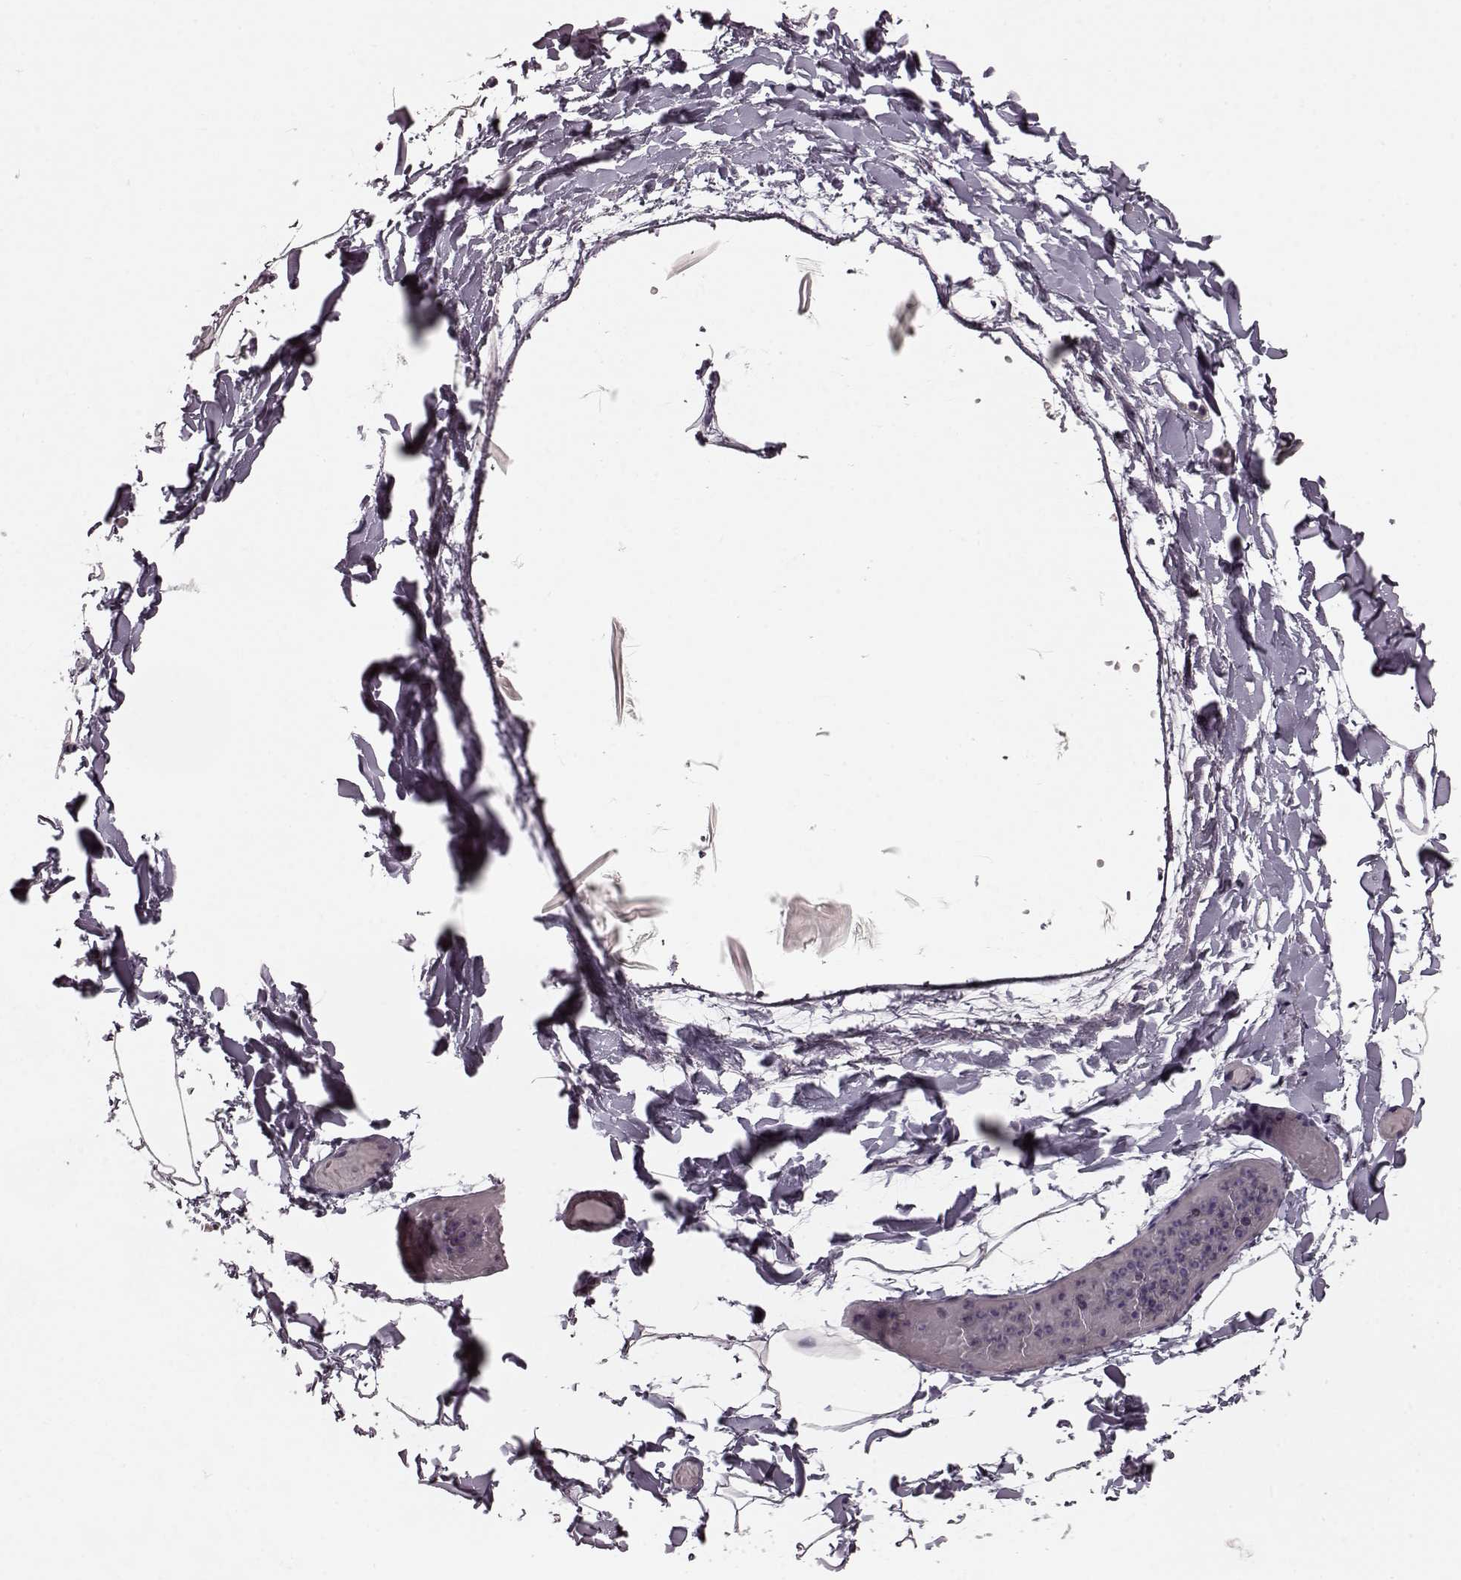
{"staining": {"intensity": "negative", "quantity": "none", "location": "none"}, "tissue": "adipose tissue", "cell_type": "Adipocytes", "image_type": "normal", "snomed": [{"axis": "morphology", "description": "Normal tissue, NOS"}, {"axis": "topography", "description": "Gallbladder"}, {"axis": "topography", "description": "Peripheral nerve tissue"}], "caption": "DAB immunohistochemical staining of unremarkable adipose tissue demonstrates no significant staining in adipocytes. (Brightfield microscopy of DAB immunohistochemistry at high magnification).", "gene": "CST7", "patient": {"sex": "female", "age": 45}}